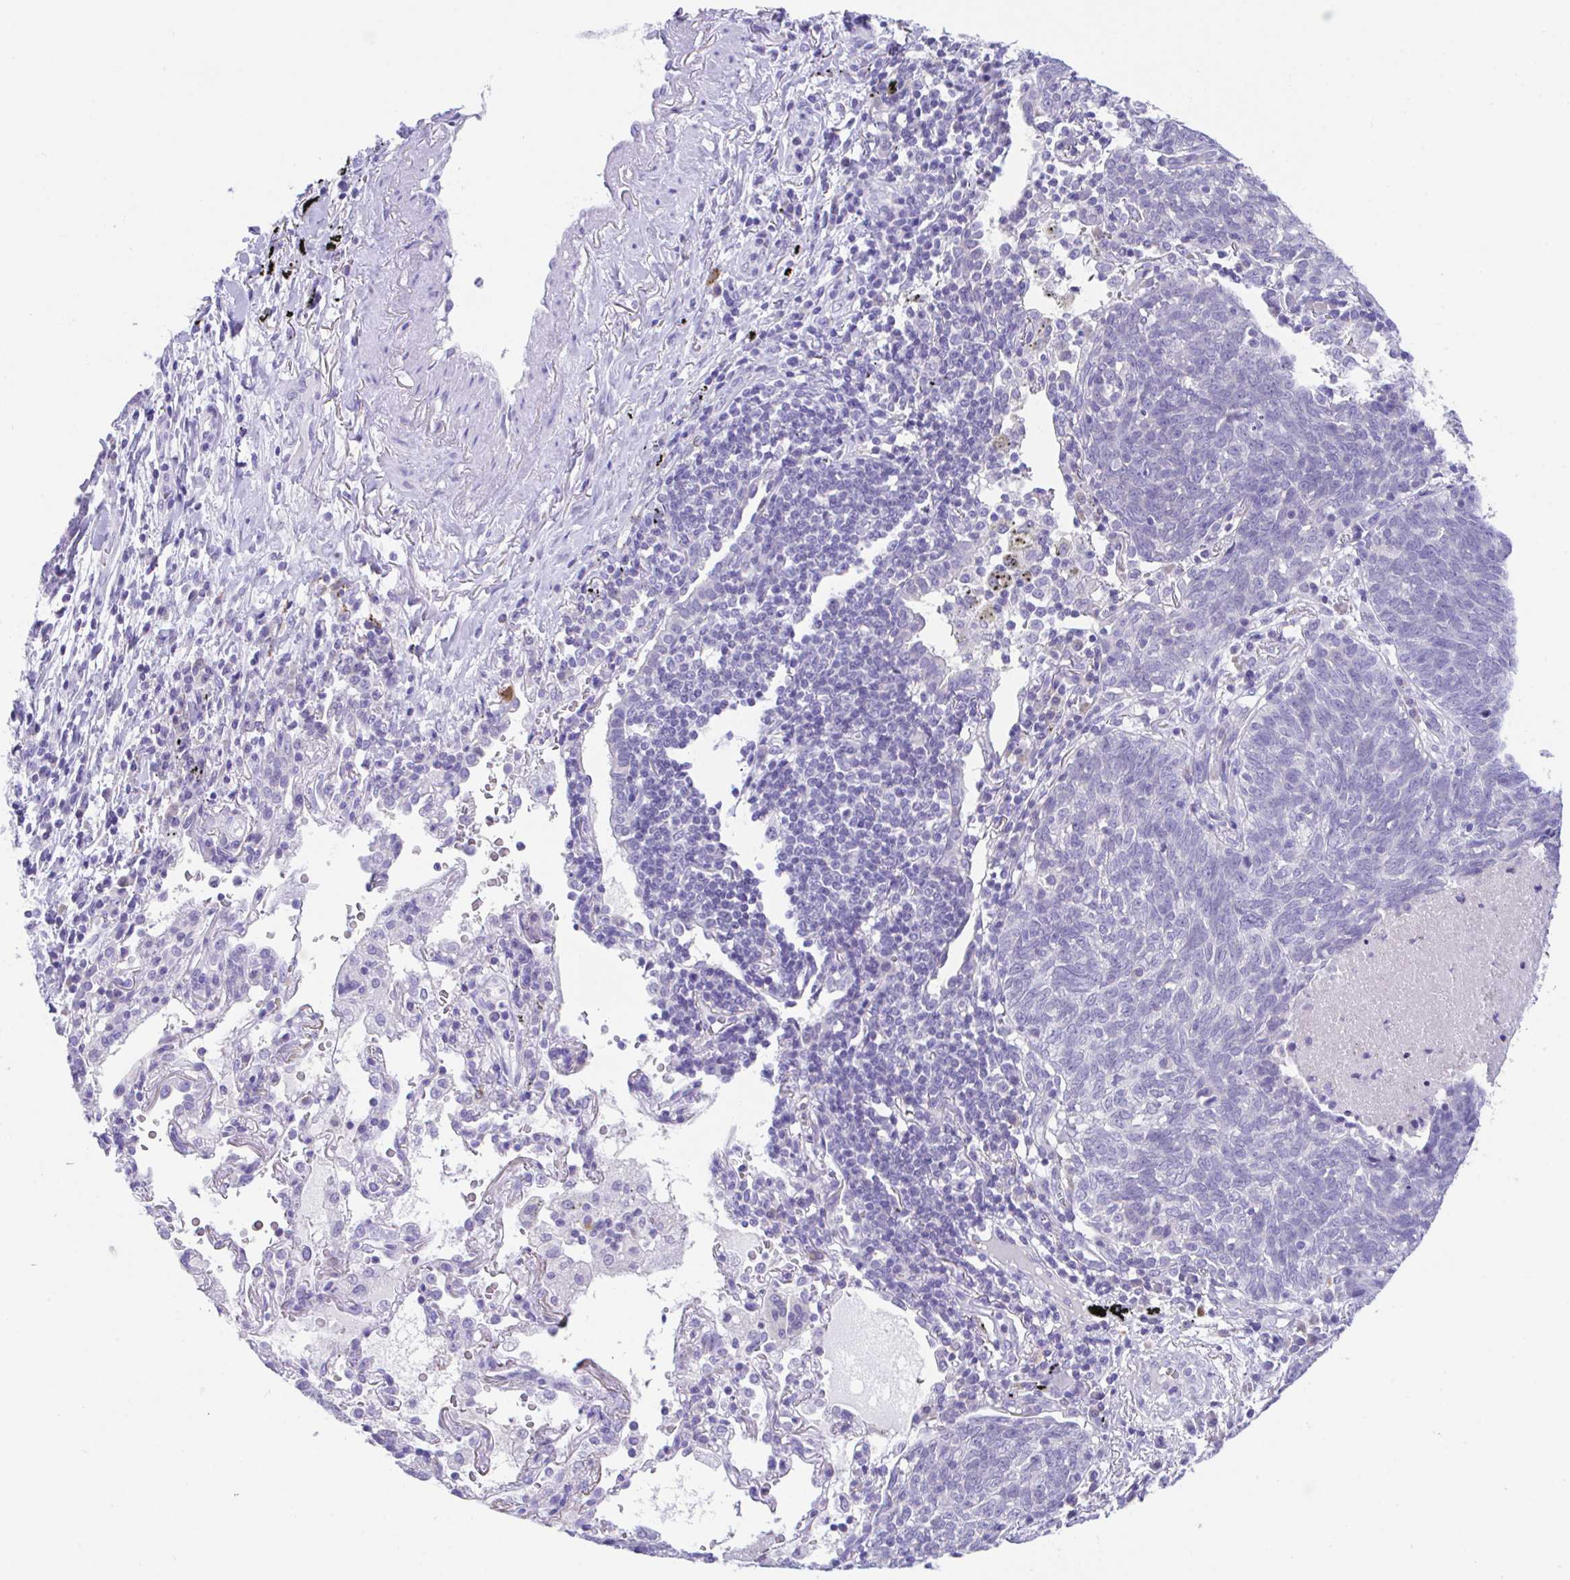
{"staining": {"intensity": "negative", "quantity": "none", "location": "none"}, "tissue": "lung cancer", "cell_type": "Tumor cells", "image_type": "cancer", "snomed": [{"axis": "morphology", "description": "Squamous cell carcinoma, NOS"}, {"axis": "topography", "description": "Lung"}], "caption": "Immunohistochemistry of lung squamous cell carcinoma shows no staining in tumor cells.", "gene": "HACD4", "patient": {"sex": "female", "age": 72}}